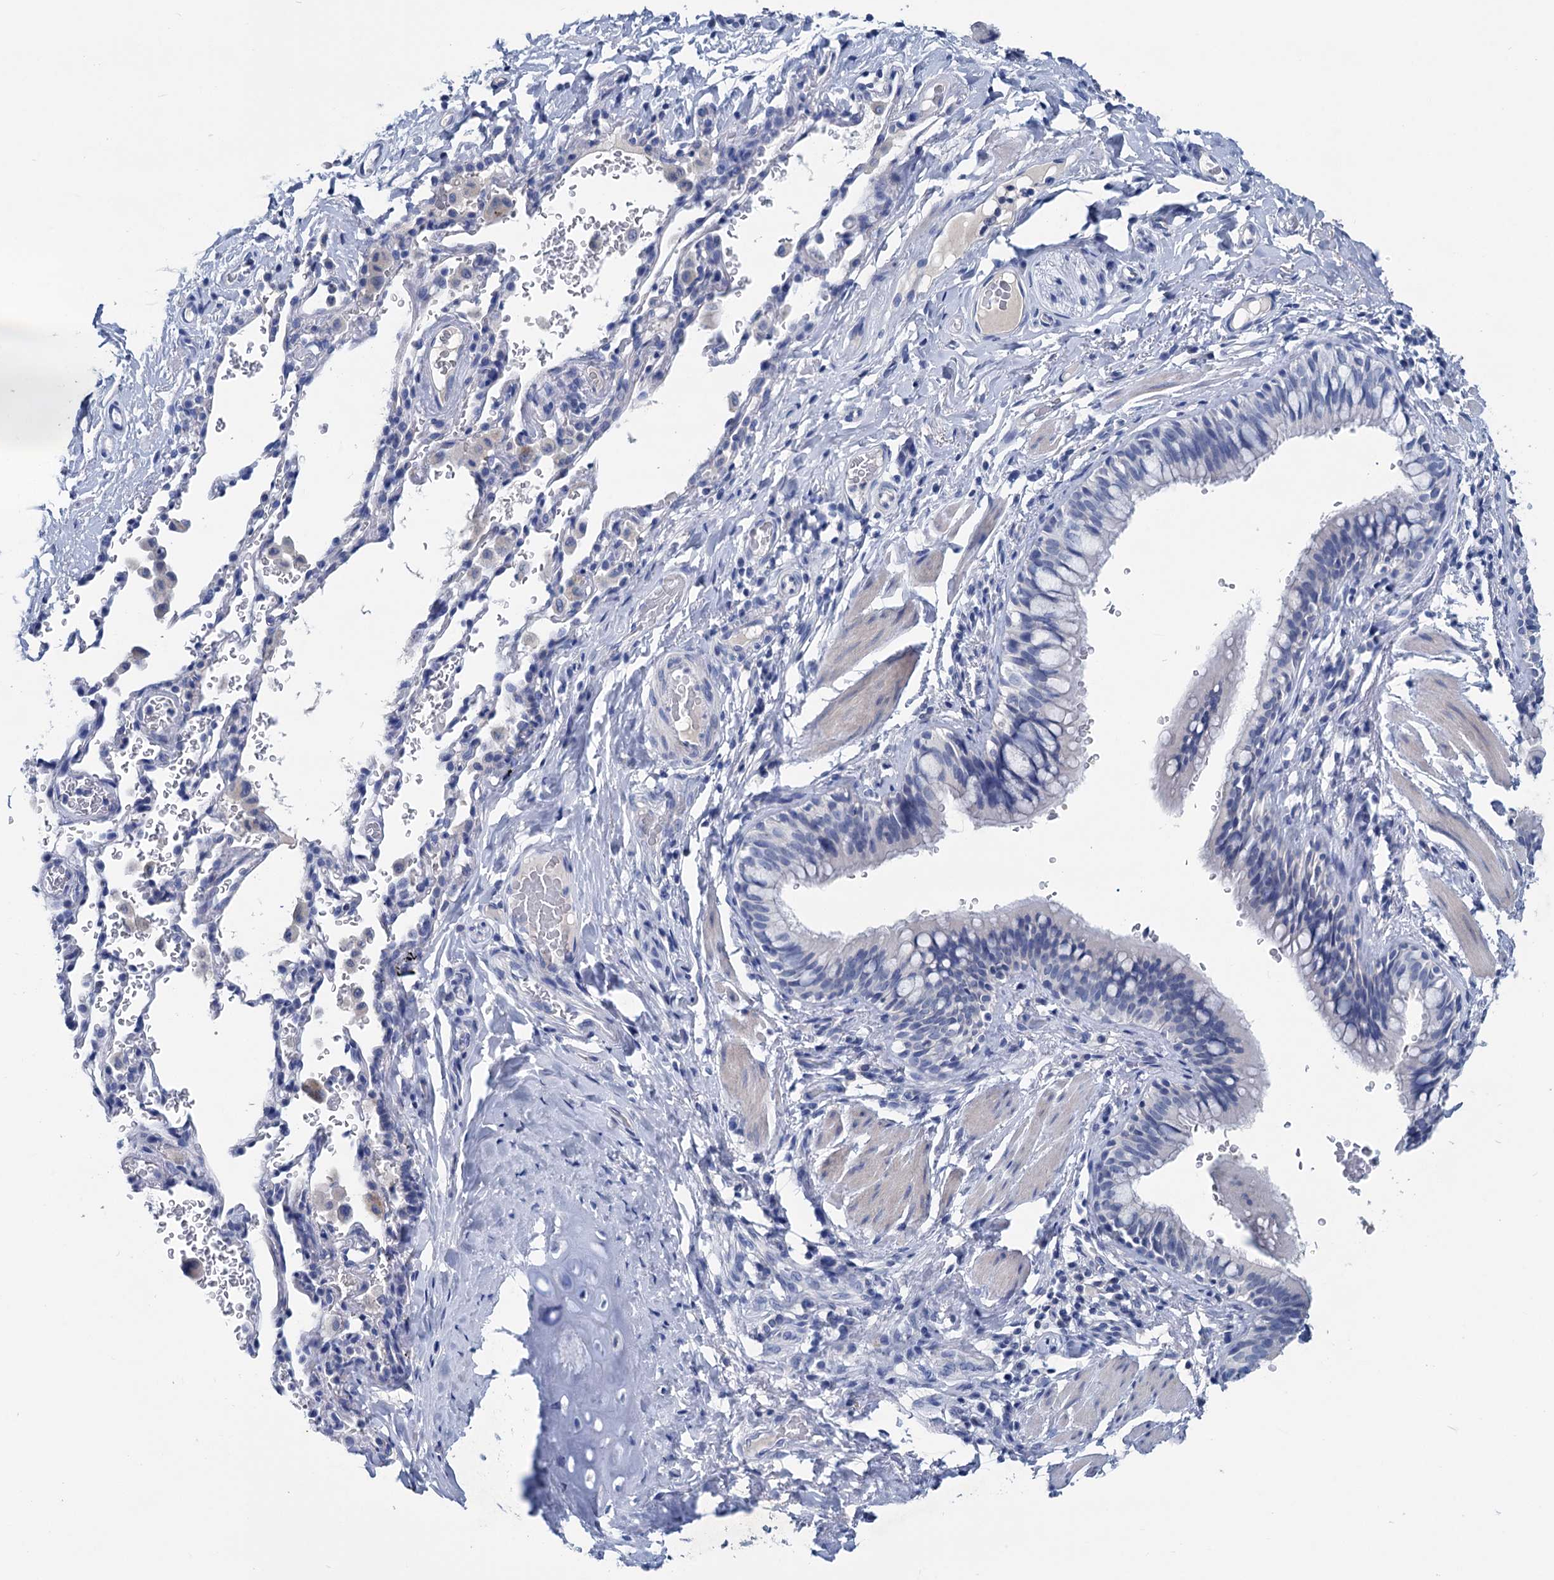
{"staining": {"intensity": "negative", "quantity": "none", "location": "none"}, "tissue": "bronchus", "cell_type": "Respiratory epithelial cells", "image_type": "normal", "snomed": [{"axis": "morphology", "description": "Normal tissue, NOS"}, {"axis": "topography", "description": "Cartilage tissue"}, {"axis": "topography", "description": "Bronchus"}], "caption": "Immunohistochemistry (IHC) histopathology image of unremarkable human bronchus stained for a protein (brown), which exhibits no expression in respiratory epithelial cells.", "gene": "MYOZ3", "patient": {"sex": "female", "age": 36}}